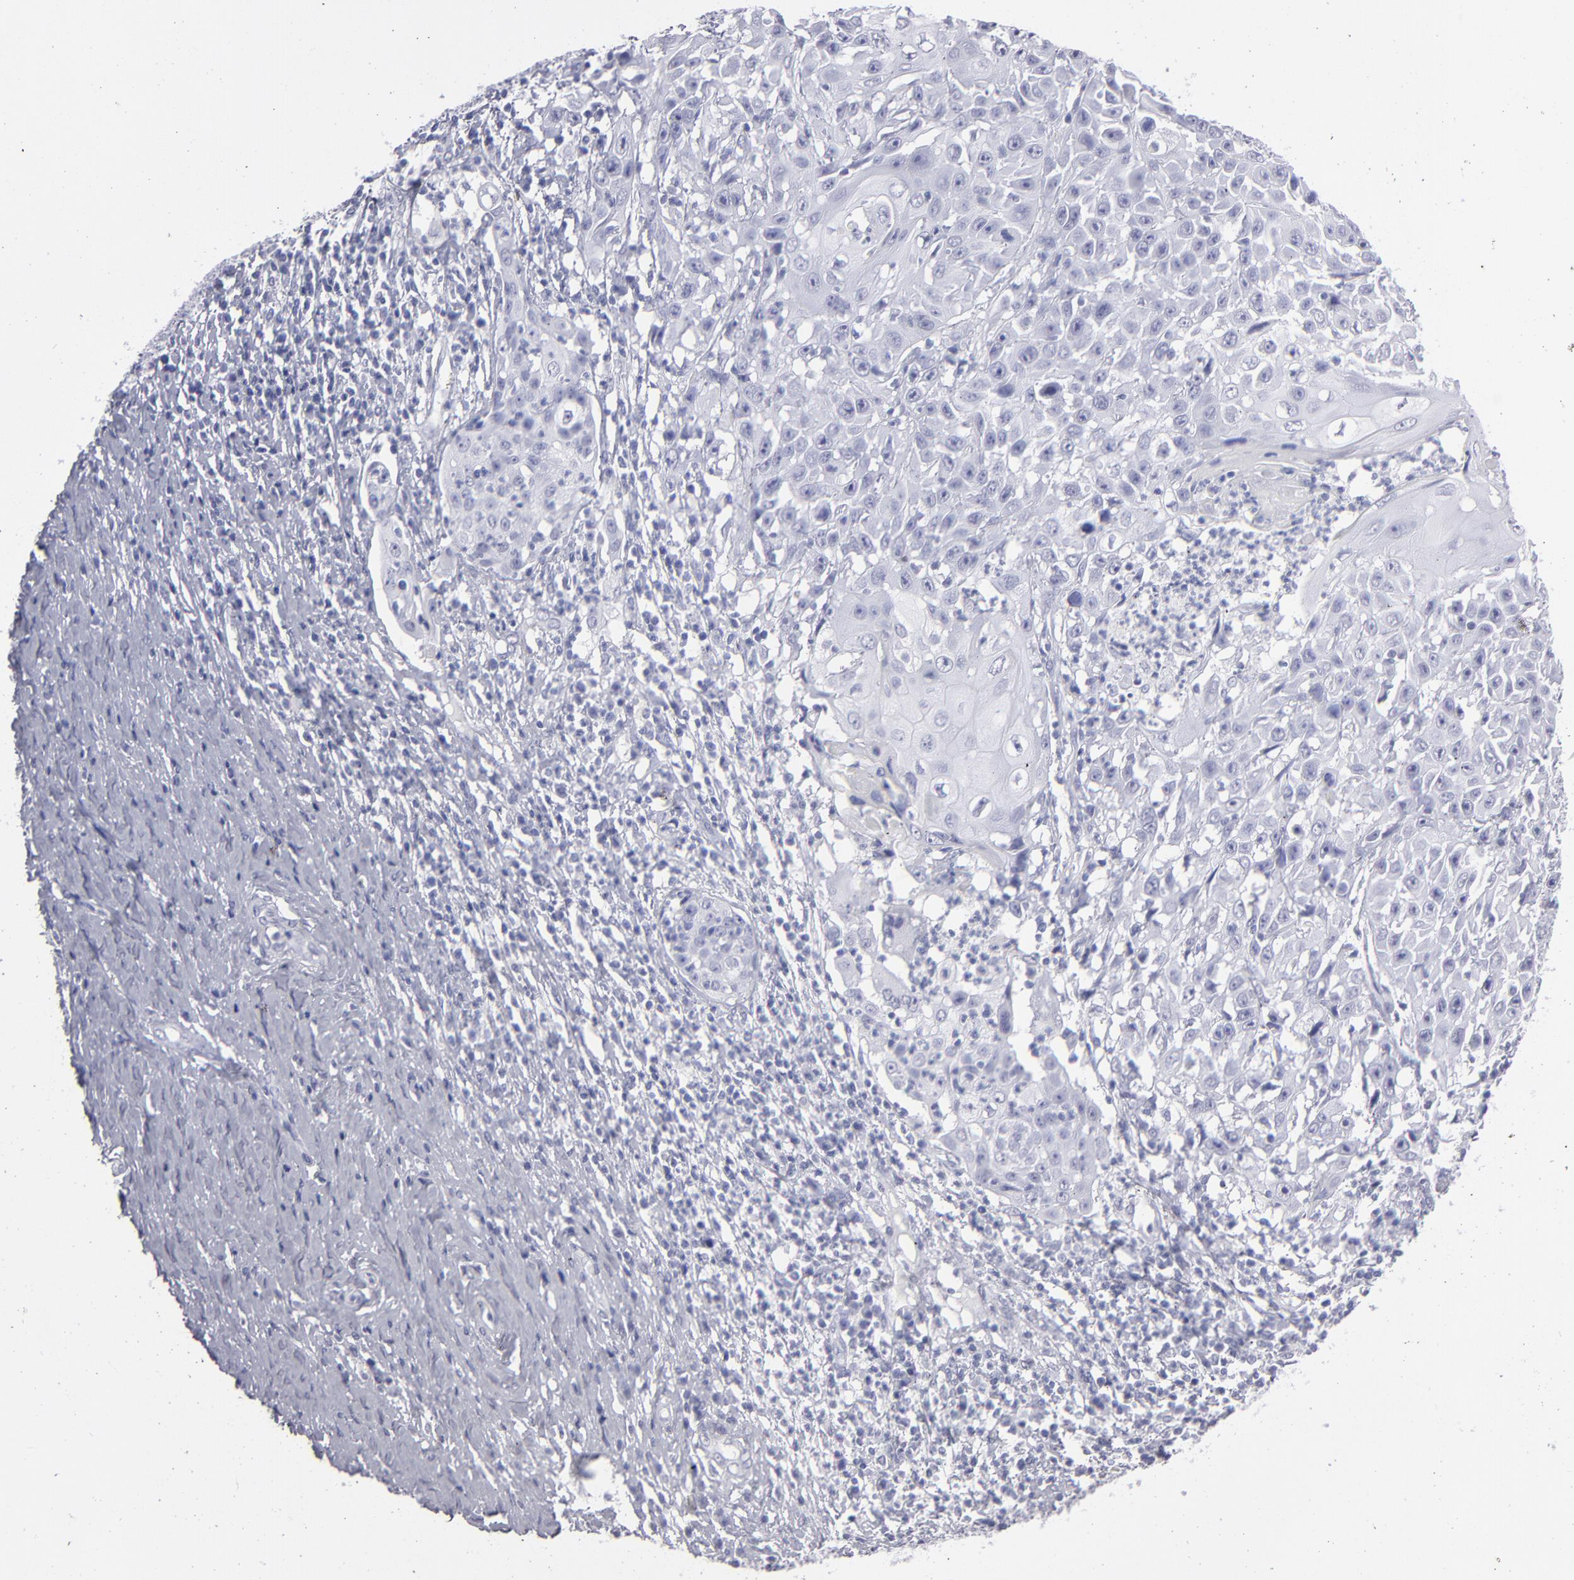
{"staining": {"intensity": "negative", "quantity": "none", "location": "none"}, "tissue": "cervical cancer", "cell_type": "Tumor cells", "image_type": "cancer", "snomed": [{"axis": "morphology", "description": "Squamous cell carcinoma, NOS"}, {"axis": "topography", "description": "Cervix"}], "caption": "Protein analysis of cervical cancer demonstrates no significant staining in tumor cells.", "gene": "ALDOB", "patient": {"sex": "female", "age": 39}}